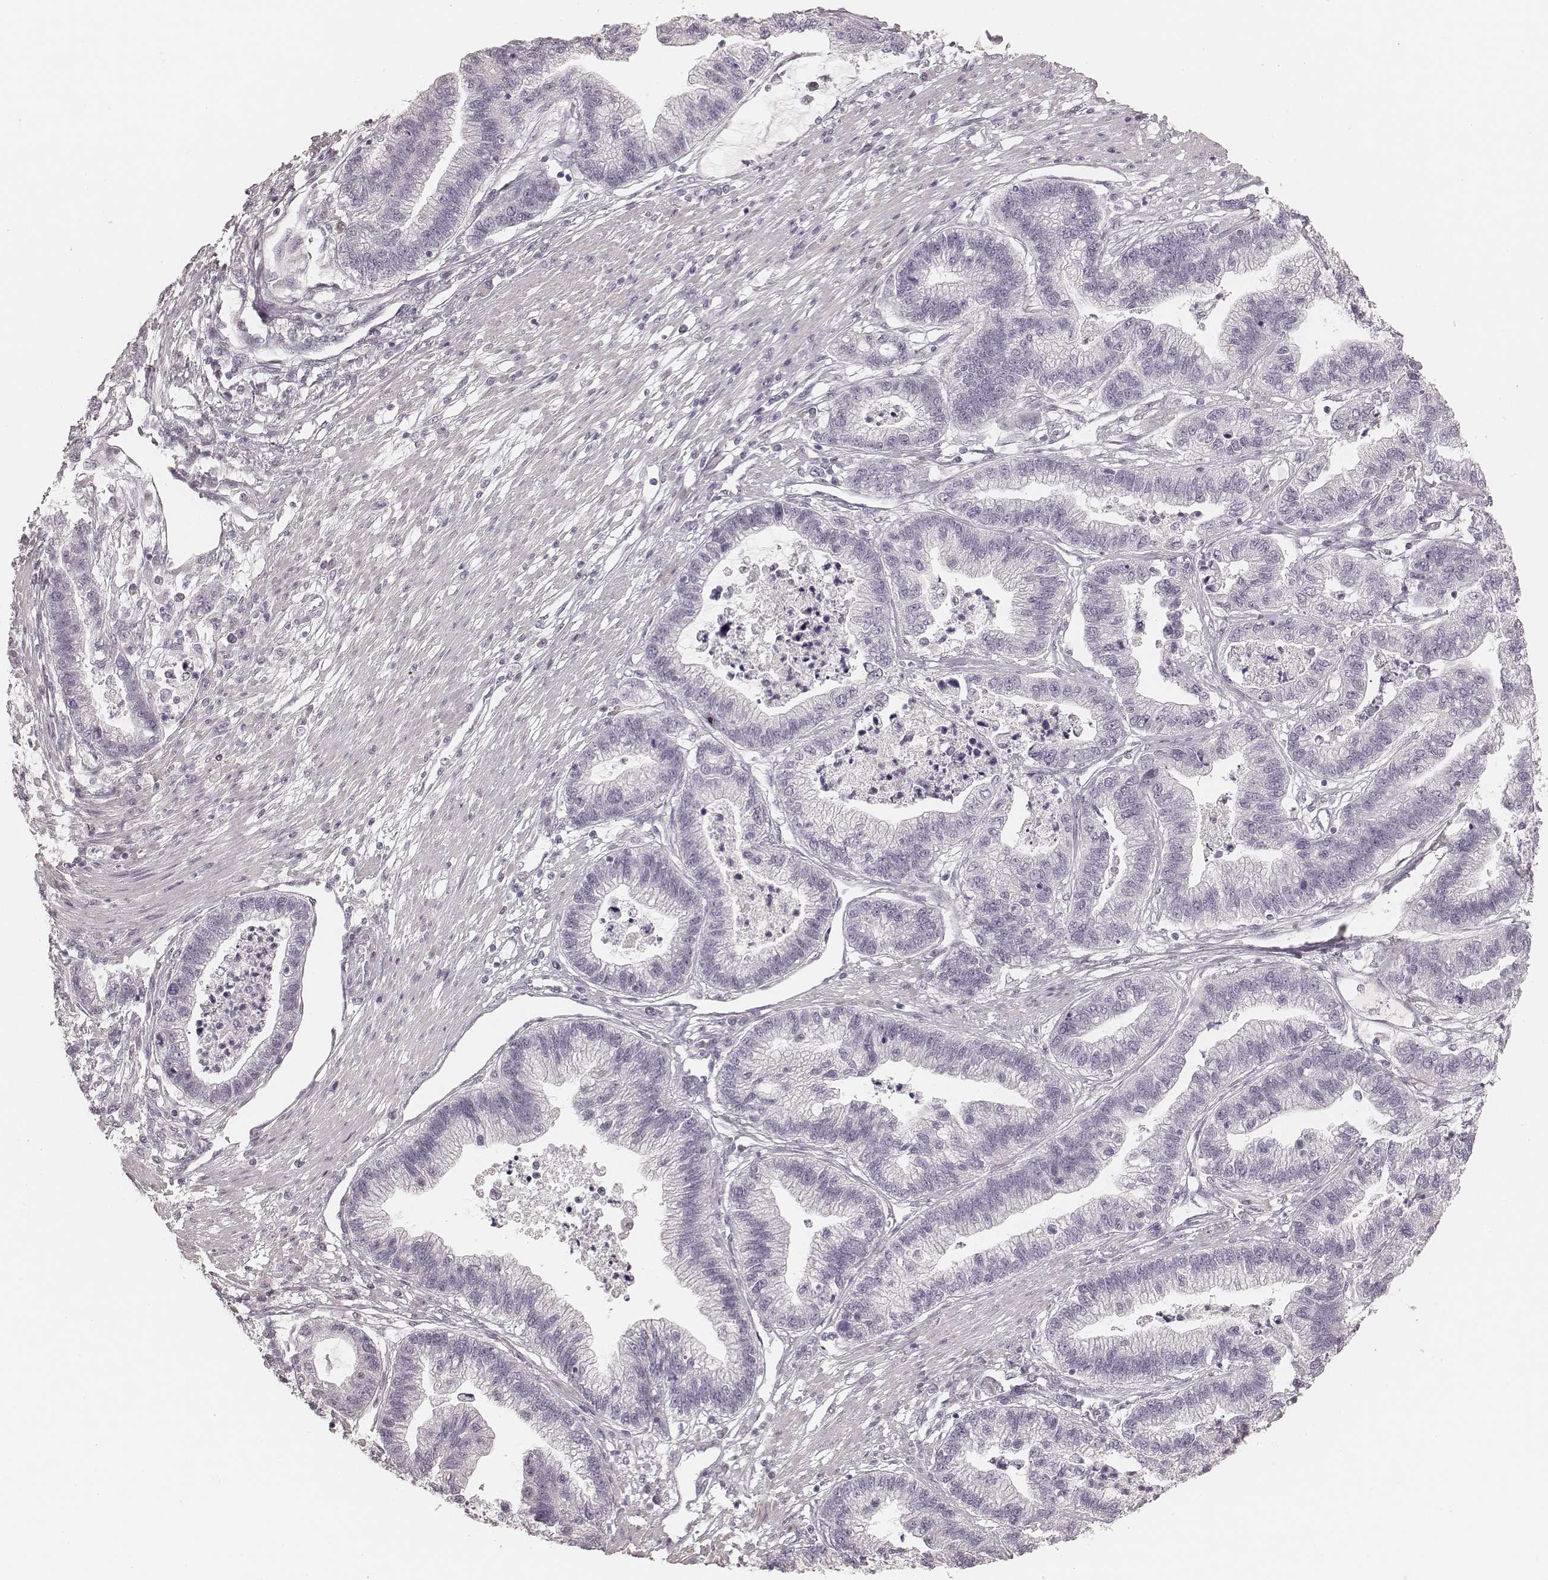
{"staining": {"intensity": "negative", "quantity": "none", "location": "none"}, "tissue": "stomach cancer", "cell_type": "Tumor cells", "image_type": "cancer", "snomed": [{"axis": "morphology", "description": "Adenocarcinoma, NOS"}, {"axis": "topography", "description": "Stomach"}], "caption": "A micrograph of stomach adenocarcinoma stained for a protein reveals no brown staining in tumor cells.", "gene": "MSX1", "patient": {"sex": "male", "age": 83}}